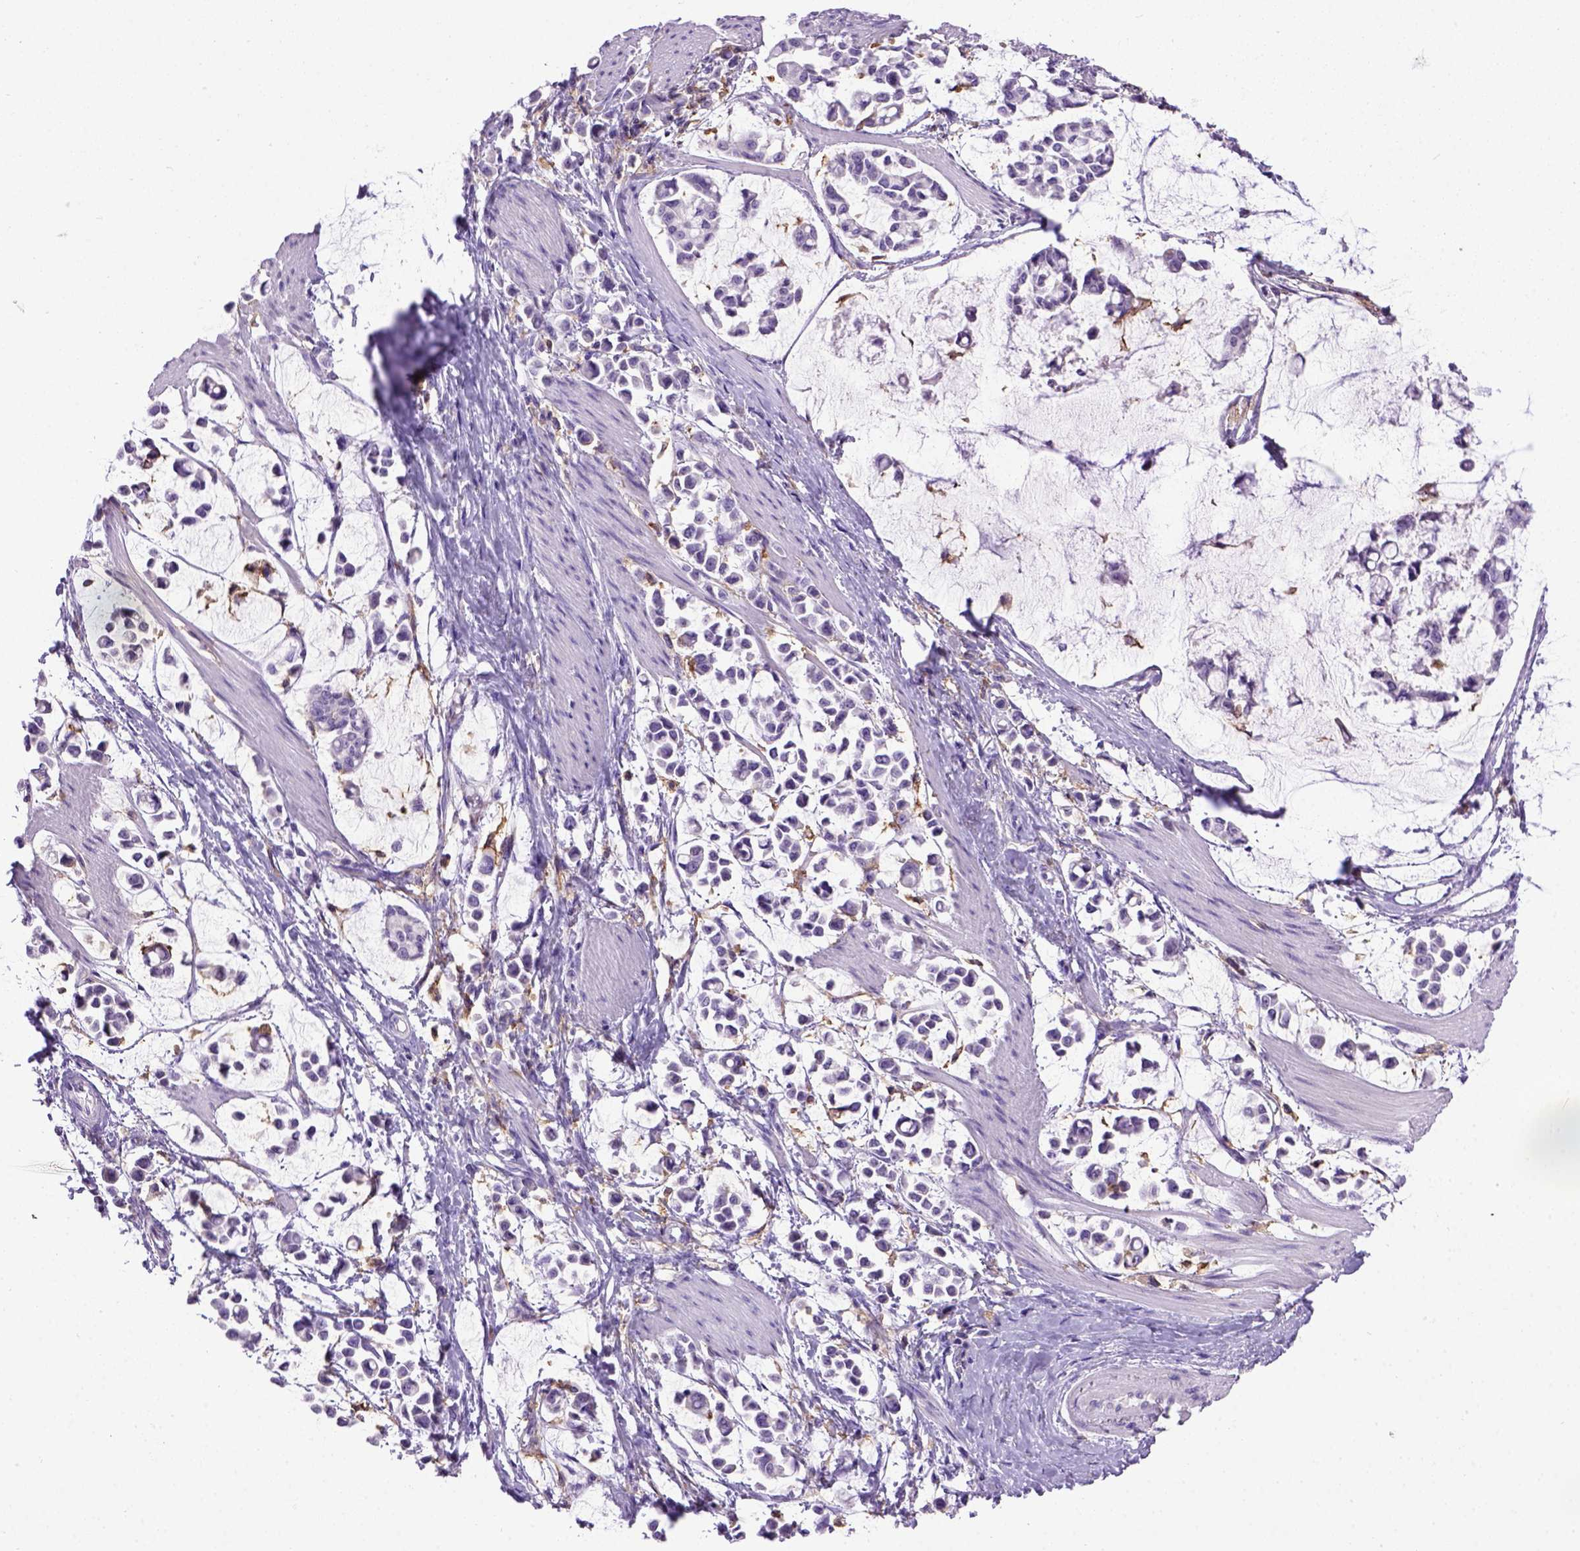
{"staining": {"intensity": "negative", "quantity": "none", "location": "none"}, "tissue": "stomach cancer", "cell_type": "Tumor cells", "image_type": "cancer", "snomed": [{"axis": "morphology", "description": "Adenocarcinoma, NOS"}, {"axis": "topography", "description": "Stomach"}], "caption": "Immunohistochemical staining of stomach cancer demonstrates no significant positivity in tumor cells.", "gene": "ITGAX", "patient": {"sex": "male", "age": 82}}